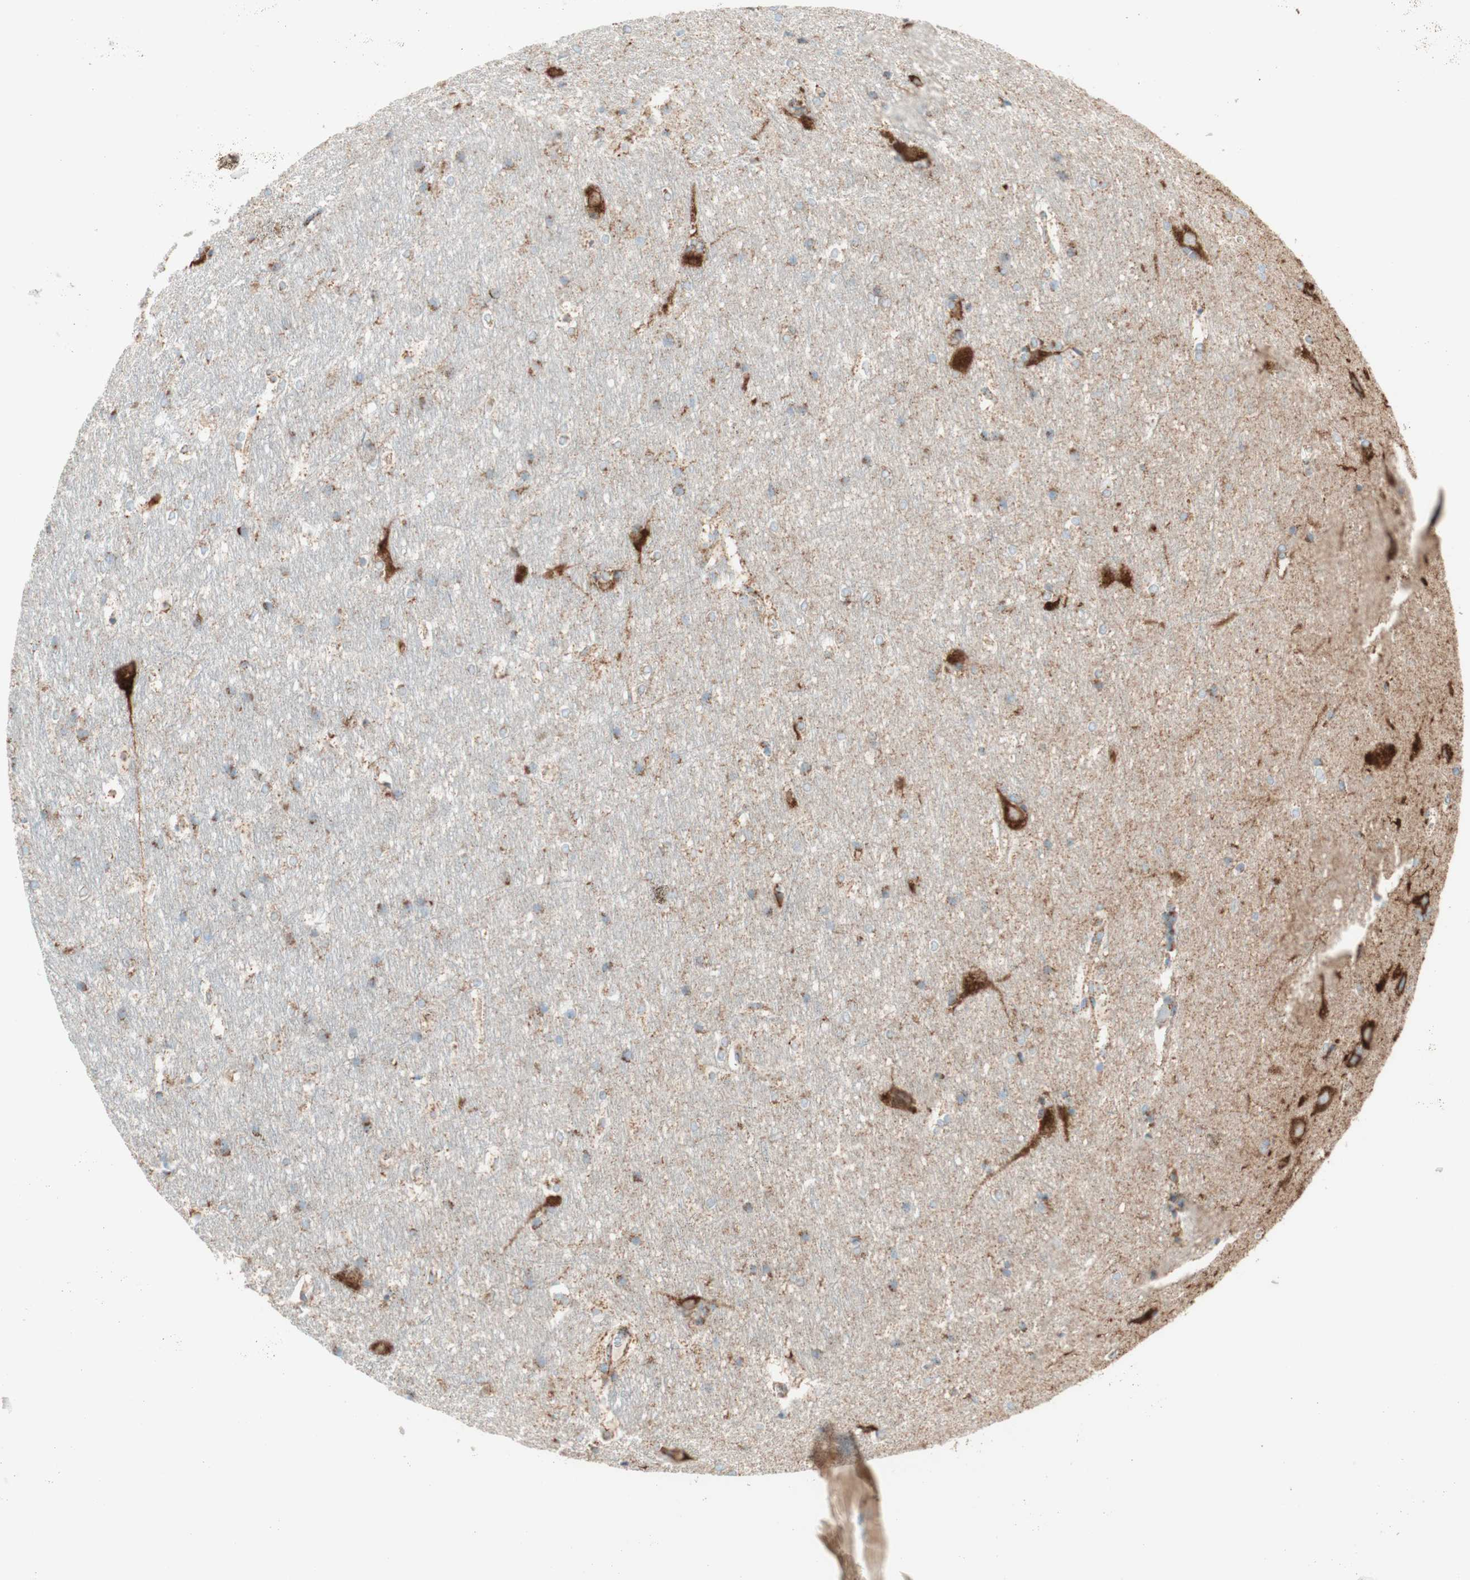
{"staining": {"intensity": "negative", "quantity": "none", "location": "none"}, "tissue": "hippocampus", "cell_type": "Glial cells", "image_type": "normal", "snomed": [{"axis": "morphology", "description": "Normal tissue, NOS"}, {"axis": "topography", "description": "Hippocampus"}], "caption": "Hippocampus stained for a protein using immunohistochemistry (IHC) reveals no positivity glial cells.", "gene": "TOMM20", "patient": {"sex": "female", "age": 19}}